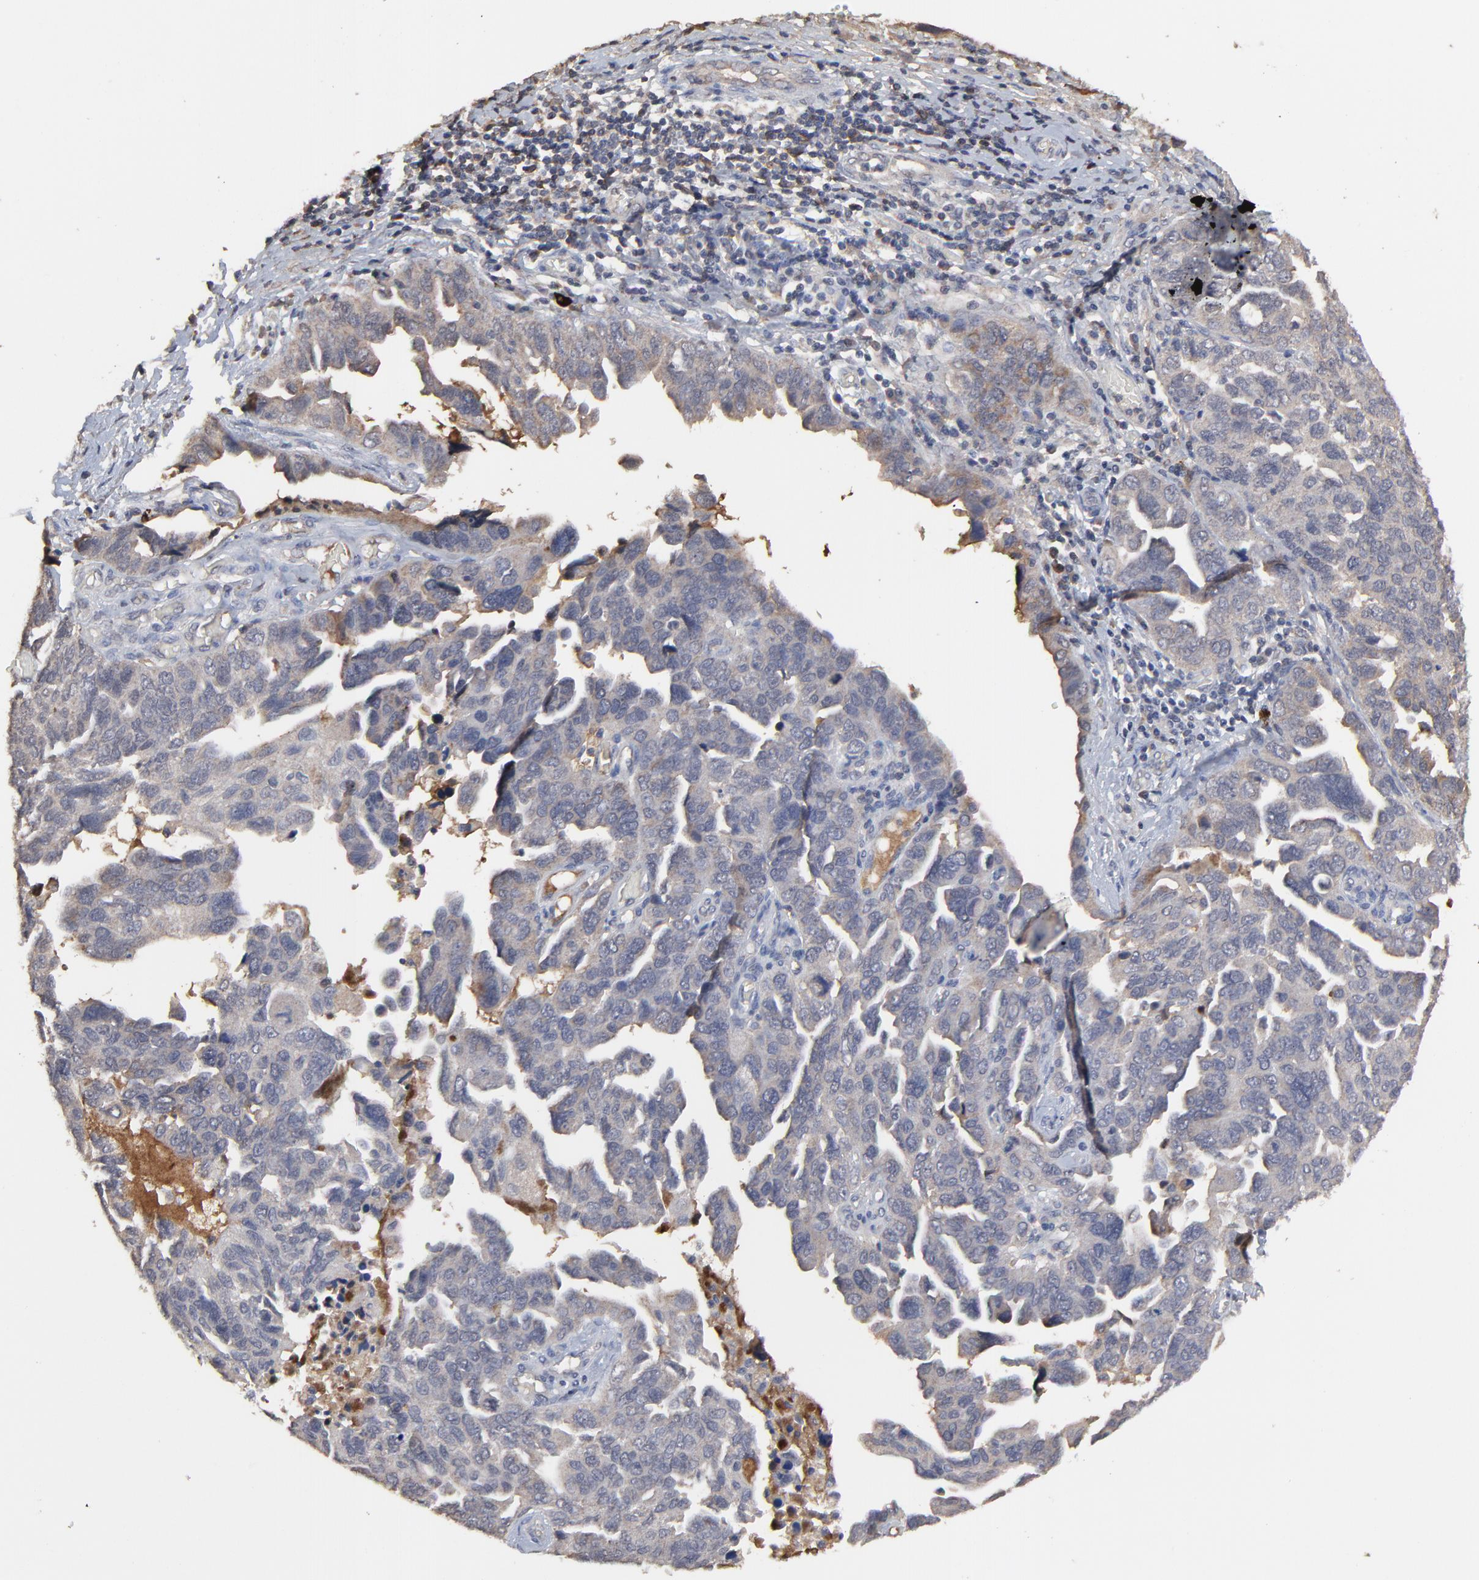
{"staining": {"intensity": "weak", "quantity": ">75%", "location": "cytoplasmic/membranous"}, "tissue": "ovarian cancer", "cell_type": "Tumor cells", "image_type": "cancer", "snomed": [{"axis": "morphology", "description": "Cystadenocarcinoma, serous, NOS"}, {"axis": "topography", "description": "Ovary"}], "caption": "The immunohistochemical stain shows weak cytoplasmic/membranous staining in tumor cells of ovarian cancer tissue.", "gene": "VPREB3", "patient": {"sex": "female", "age": 64}}